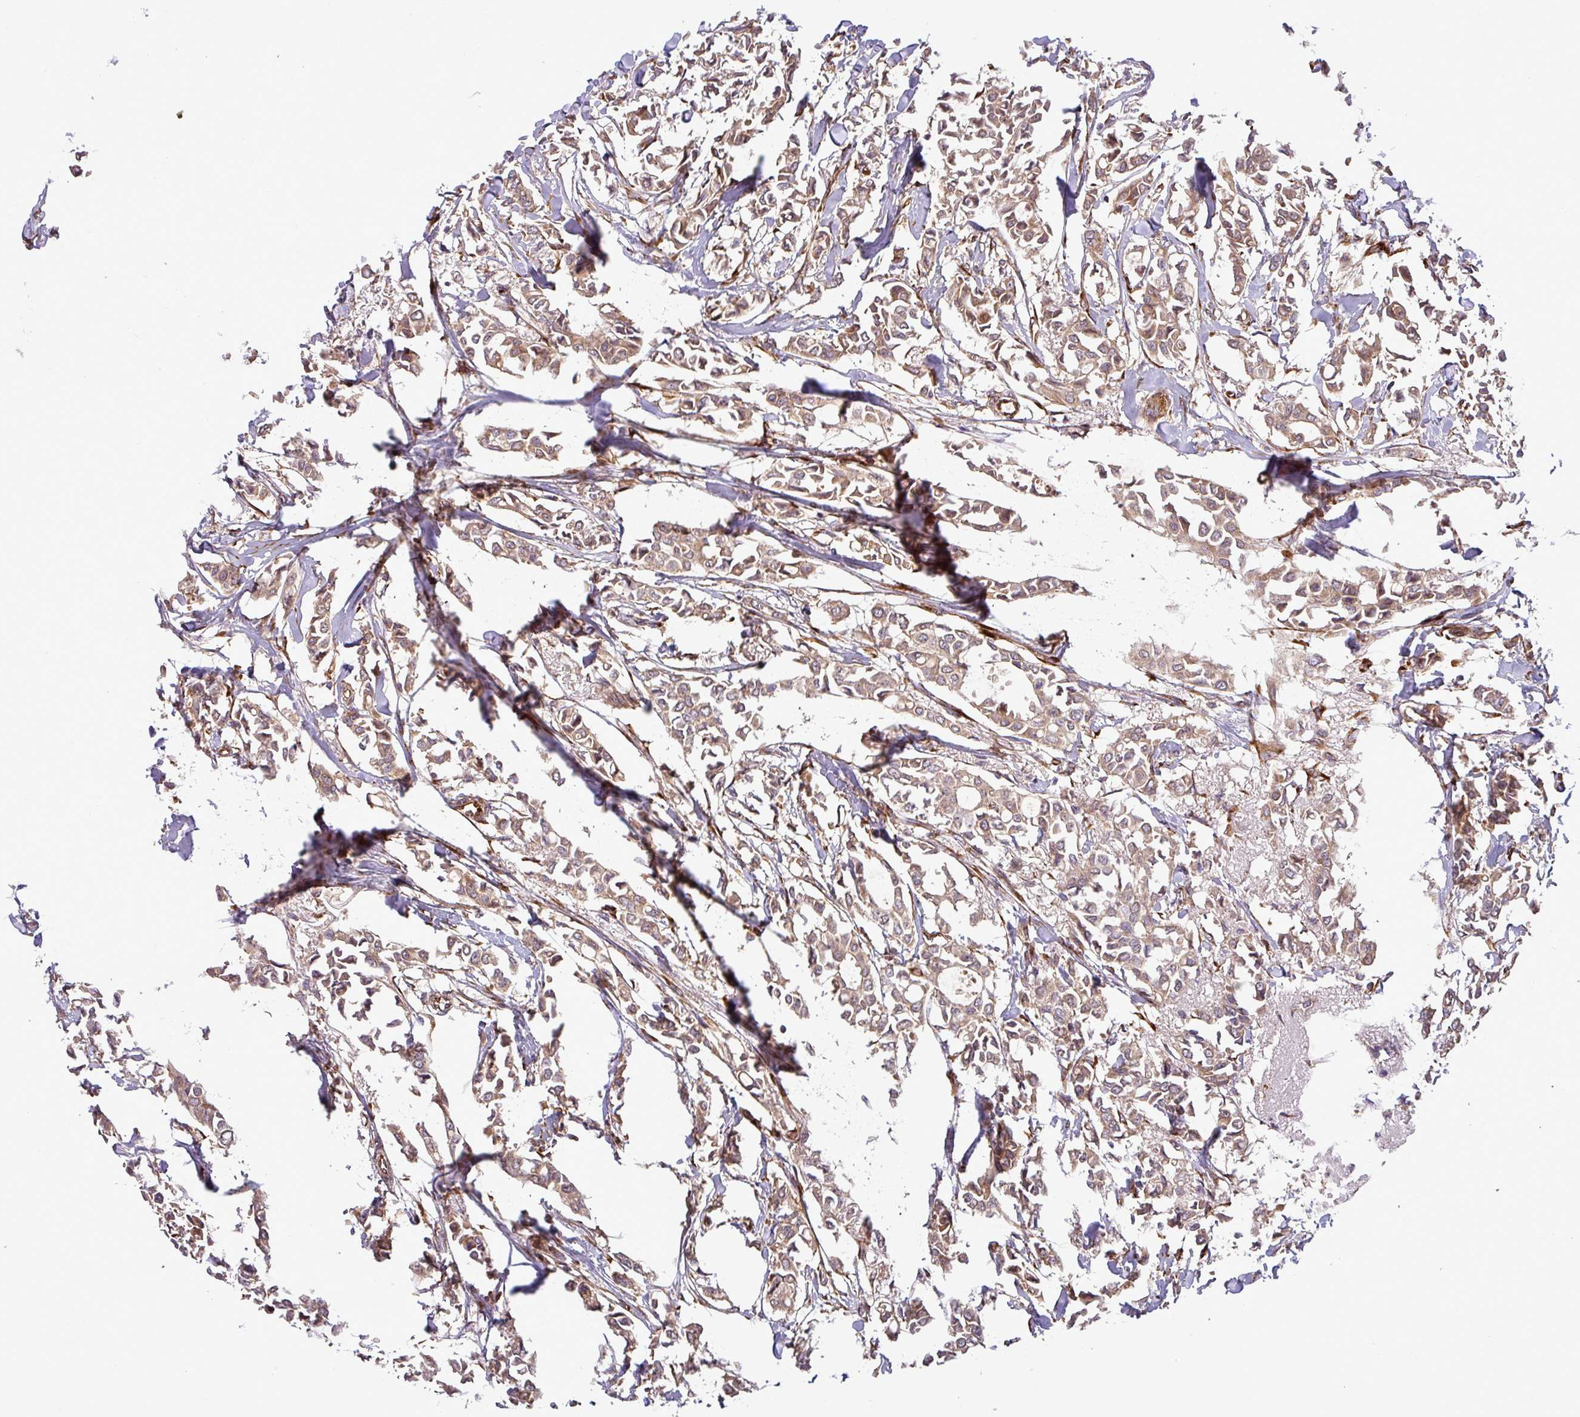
{"staining": {"intensity": "moderate", "quantity": ">75%", "location": "cytoplasmic/membranous"}, "tissue": "breast cancer", "cell_type": "Tumor cells", "image_type": "cancer", "snomed": [{"axis": "morphology", "description": "Duct carcinoma"}, {"axis": "topography", "description": "Breast"}], "caption": "Intraductal carcinoma (breast) stained for a protein reveals moderate cytoplasmic/membranous positivity in tumor cells. The protein is shown in brown color, while the nuclei are stained blue.", "gene": "ART1", "patient": {"sex": "female", "age": 41}}